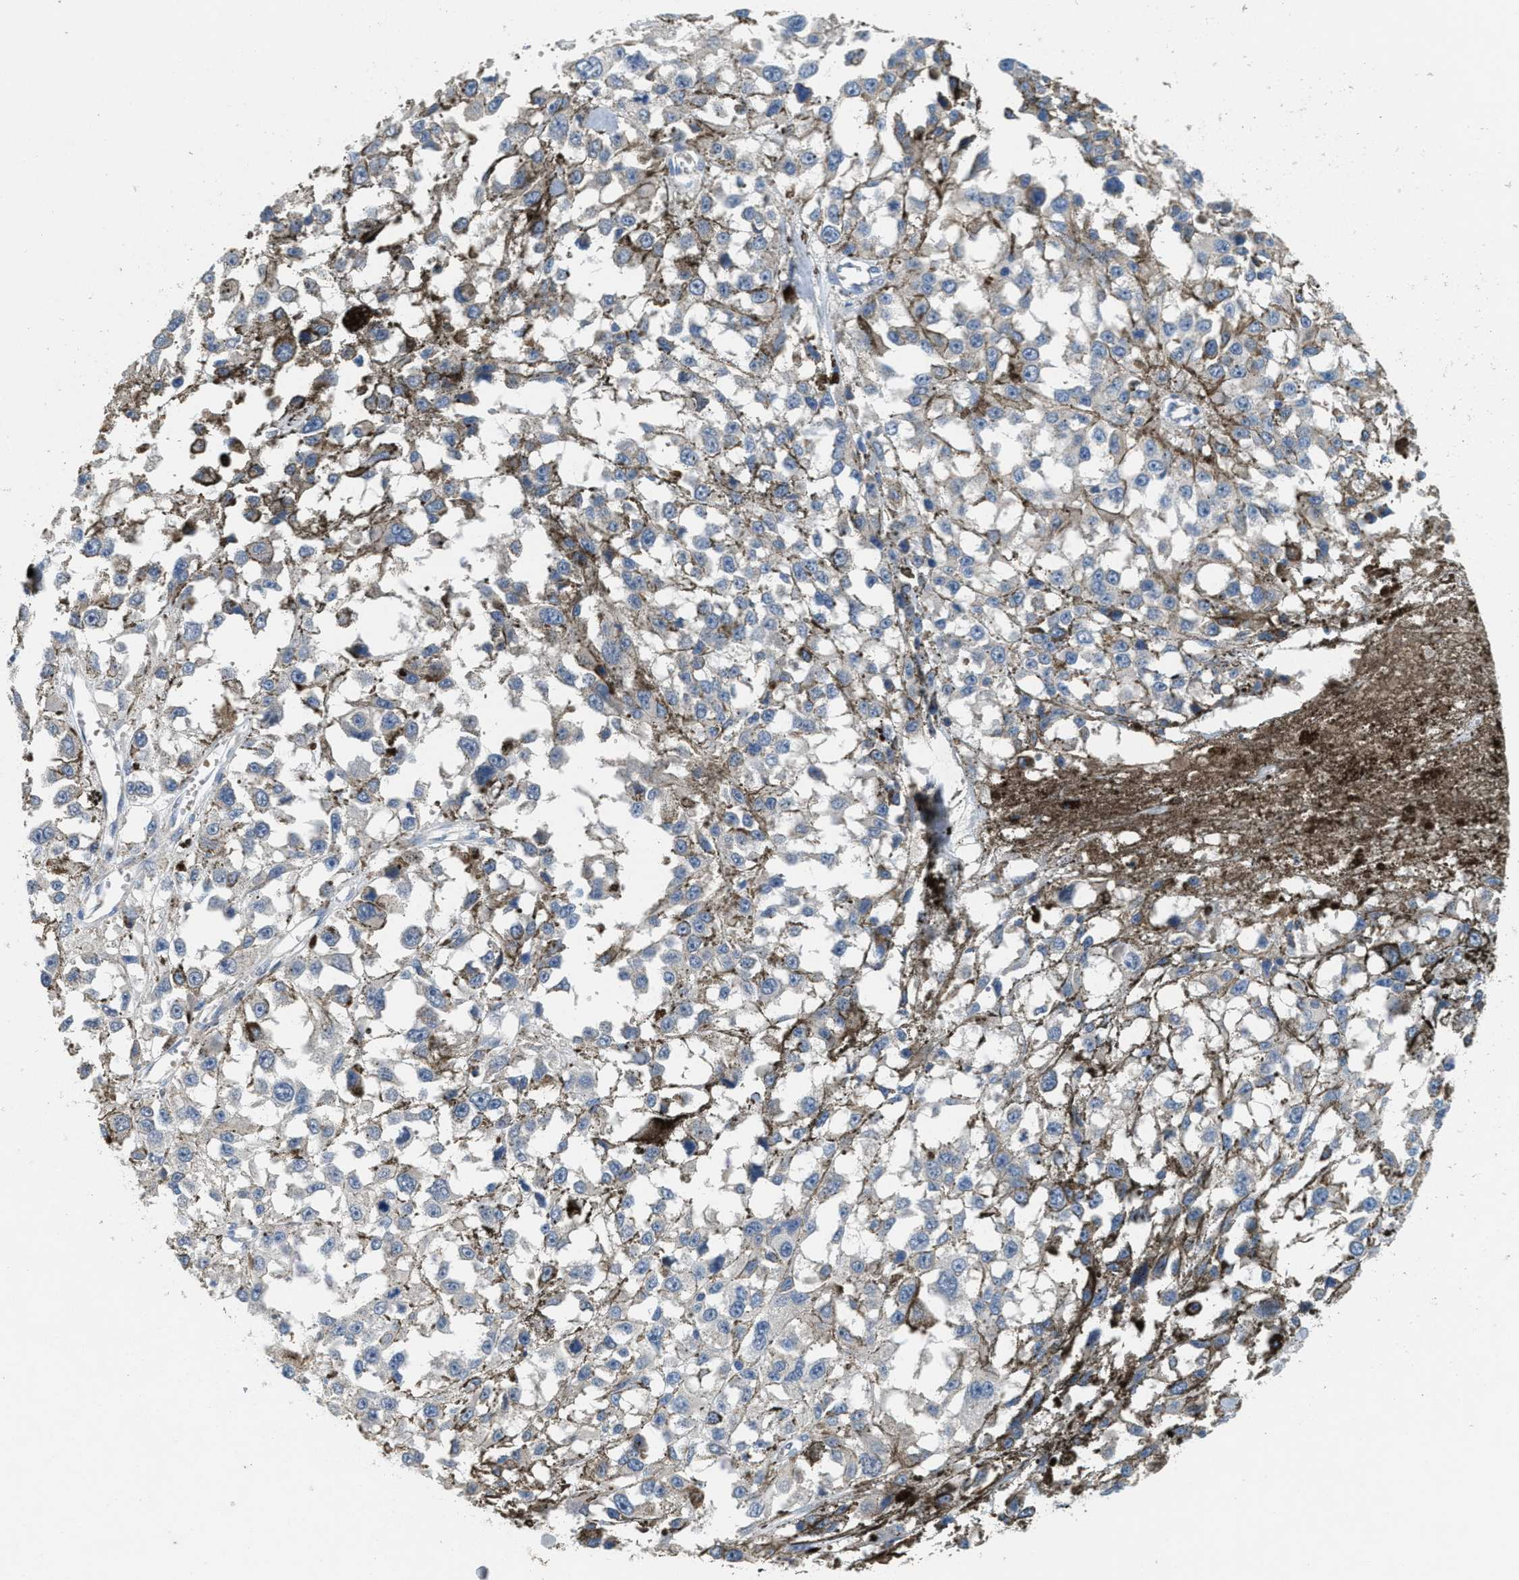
{"staining": {"intensity": "negative", "quantity": "none", "location": "none"}, "tissue": "melanoma", "cell_type": "Tumor cells", "image_type": "cancer", "snomed": [{"axis": "morphology", "description": "Malignant melanoma, Metastatic site"}, {"axis": "topography", "description": "Lymph node"}], "caption": "This photomicrograph is of malignant melanoma (metastatic site) stained with IHC to label a protein in brown with the nuclei are counter-stained blue. There is no positivity in tumor cells. The staining is performed using DAB brown chromogen with nuclei counter-stained in using hematoxylin.", "gene": "DGKE", "patient": {"sex": "male", "age": 59}}